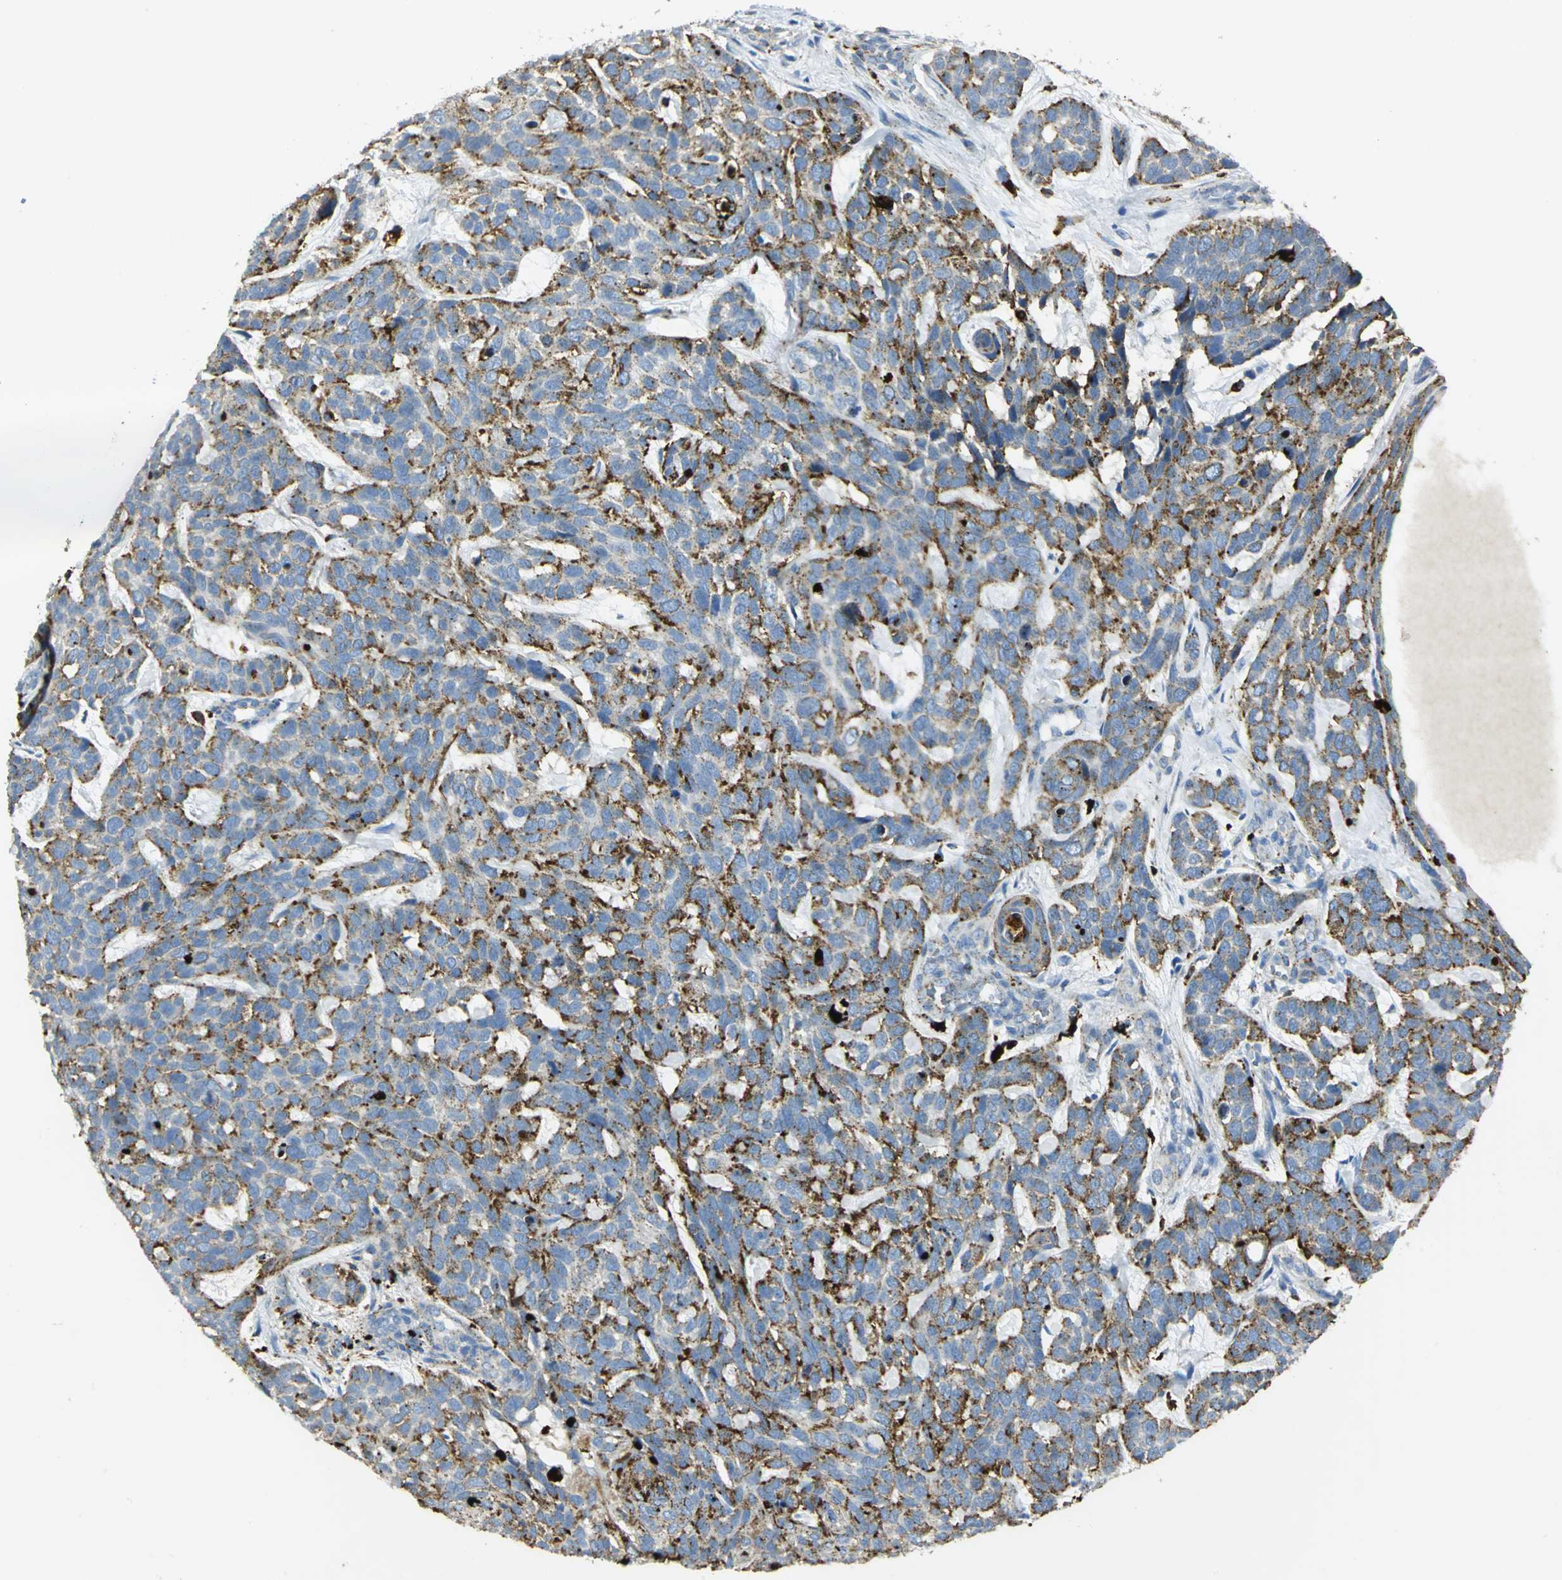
{"staining": {"intensity": "moderate", "quantity": "25%-75%", "location": "cytoplasmic/membranous"}, "tissue": "skin cancer", "cell_type": "Tumor cells", "image_type": "cancer", "snomed": [{"axis": "morphology", "description": "Basal cell carcinoma"}, {"axis": "topography", "description": "Skin"}], "caption": "A histopathology image of human skin basal cell carcinoma stained for a protein reveals moderate cytoplasmic/membranous brown staining in tumor cells.", "gene": "ARSA", "patient": {"sex": "male", "age": 87}}